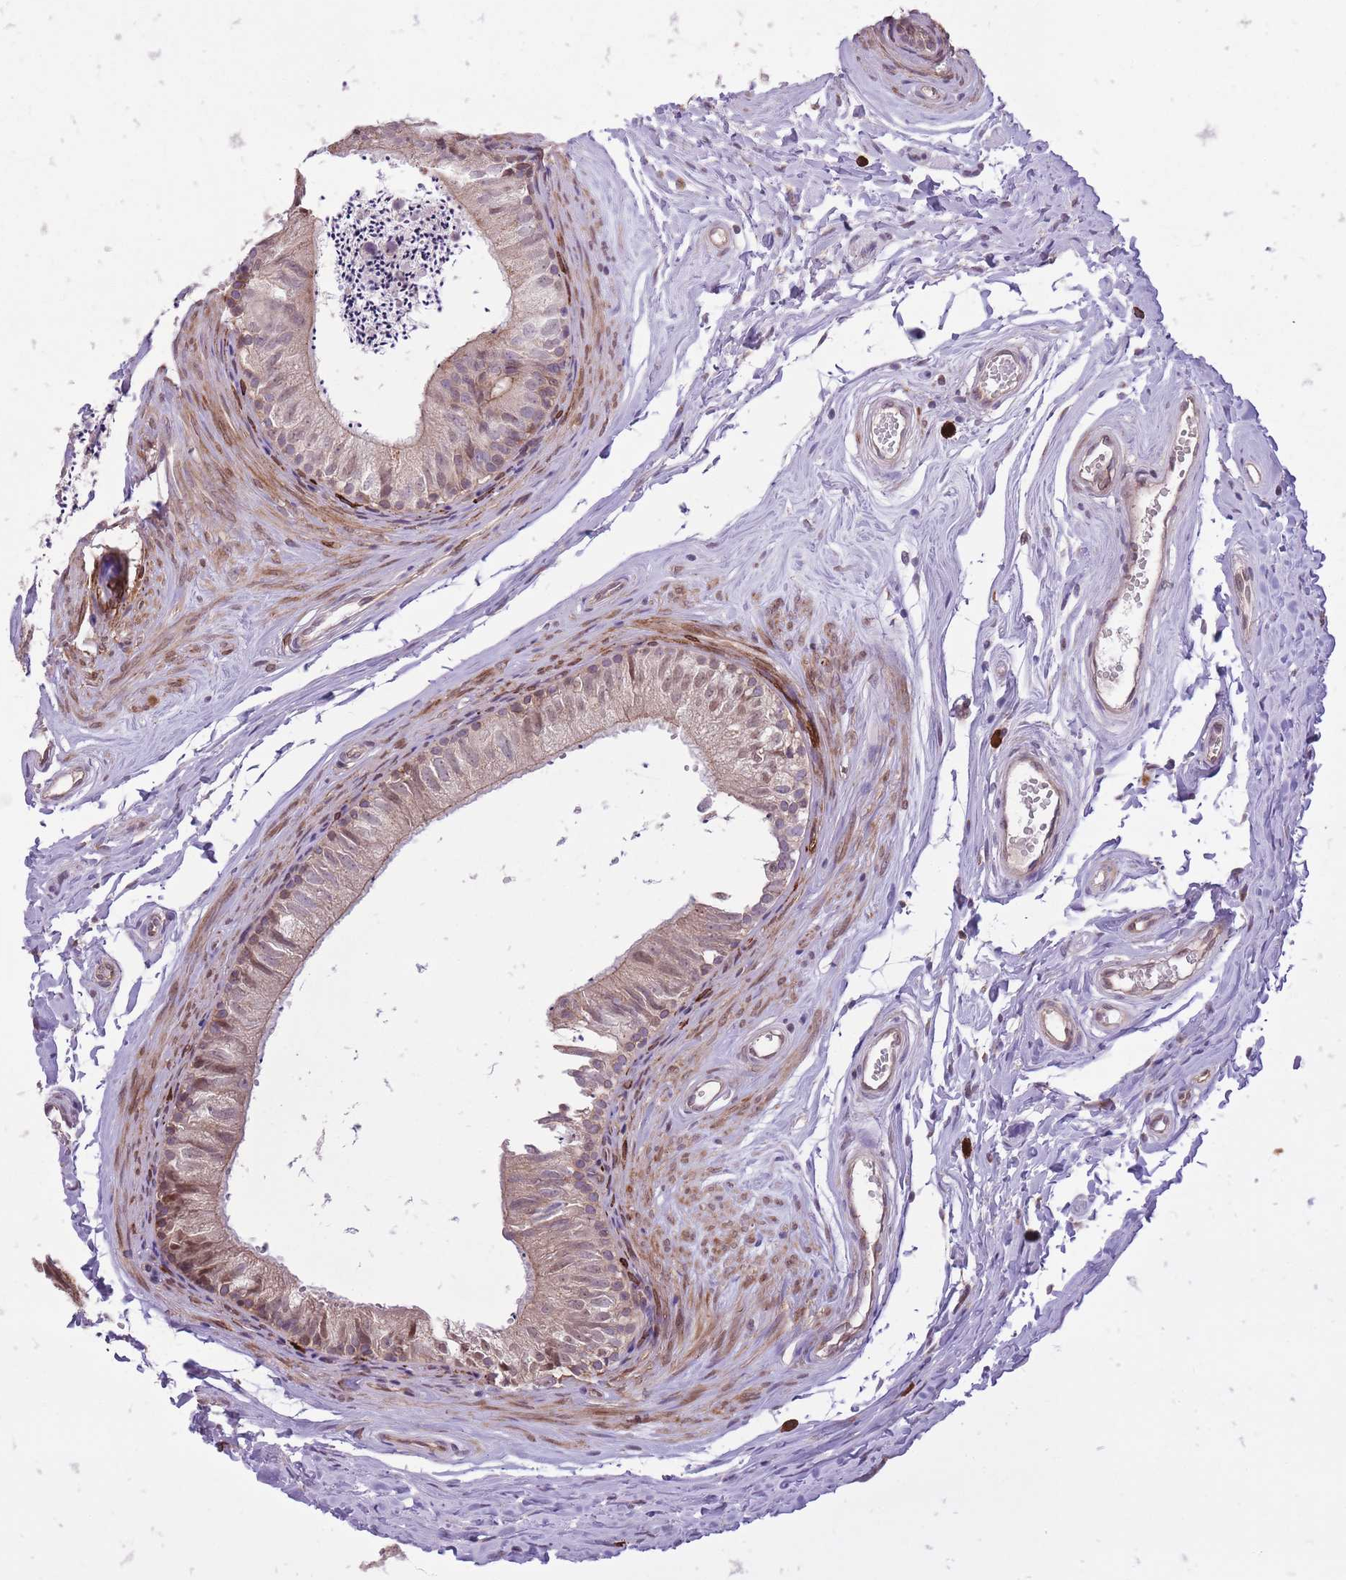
{"staining": {"intensity": "weak", "quantity": "25%-75%", "location": "cytoplasmic/membranous,nuclear"}, "tissue": "epididymis", "cell_type": "Glandular cells", "image_type": "normal", "snomed": [{"axis": "morphology", "description": "Normal tissue, NOS"}, {"axis": "topography", "description": "Epididymis"}], "caption": "The immunohistochemical stain shows weak cytoplasmic/membranous,nuclear expression in glandular cells of normal epididymis. (DAB = brown stain, brightfield microscopy at high magnification).", "gene": "TET3", "patient": {"sex": "male", "age": 56}}